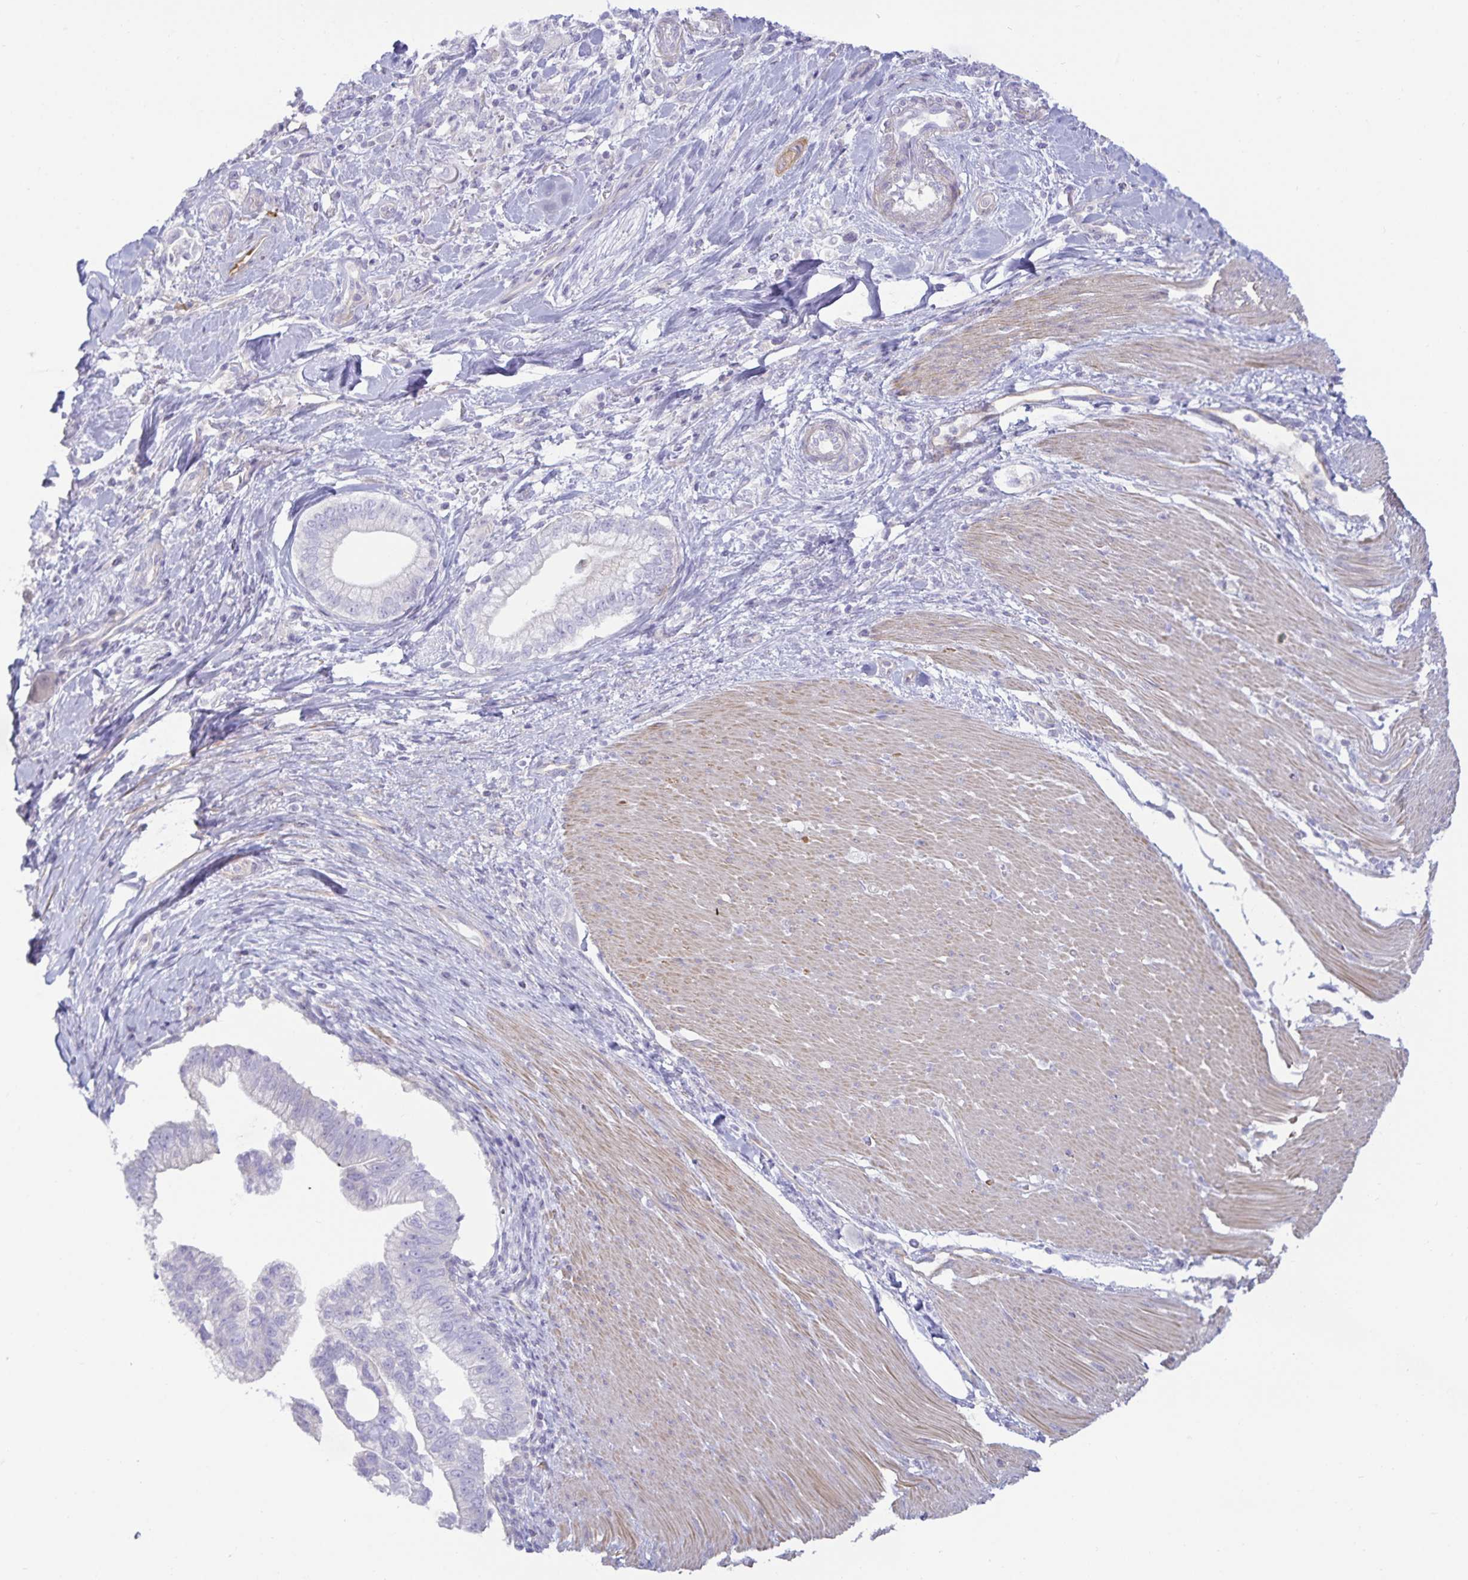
{"staining": {"intensity": "negative", "quantity": "none", "location": "none"}, "tissue": "pancreatic cancer", "cell_type": "Tumor cells", "image_type": "cancer", "snomed": [{"axis": "morphology", "description": "Adenocarcinoma, NOS"}, {"axis": "topography", "description": "Pancreas"}], "caption": "Immunohistochemistry image of neoplastic tissue: human pancreatic cancer (adenocarcinoma) stained with DAB (3,3'-diaminobenzidine) shows no significant protein staining in tumor cells. The staining was performed using DAB (3,3'-diaminobenzidine) to visualize the protein expression in brown, while the nuclei were stained in blue with hematoxylin (Magnification: 20x).", "gene": "SPAG4", "patient": {"sex": "male", "age": 70}}